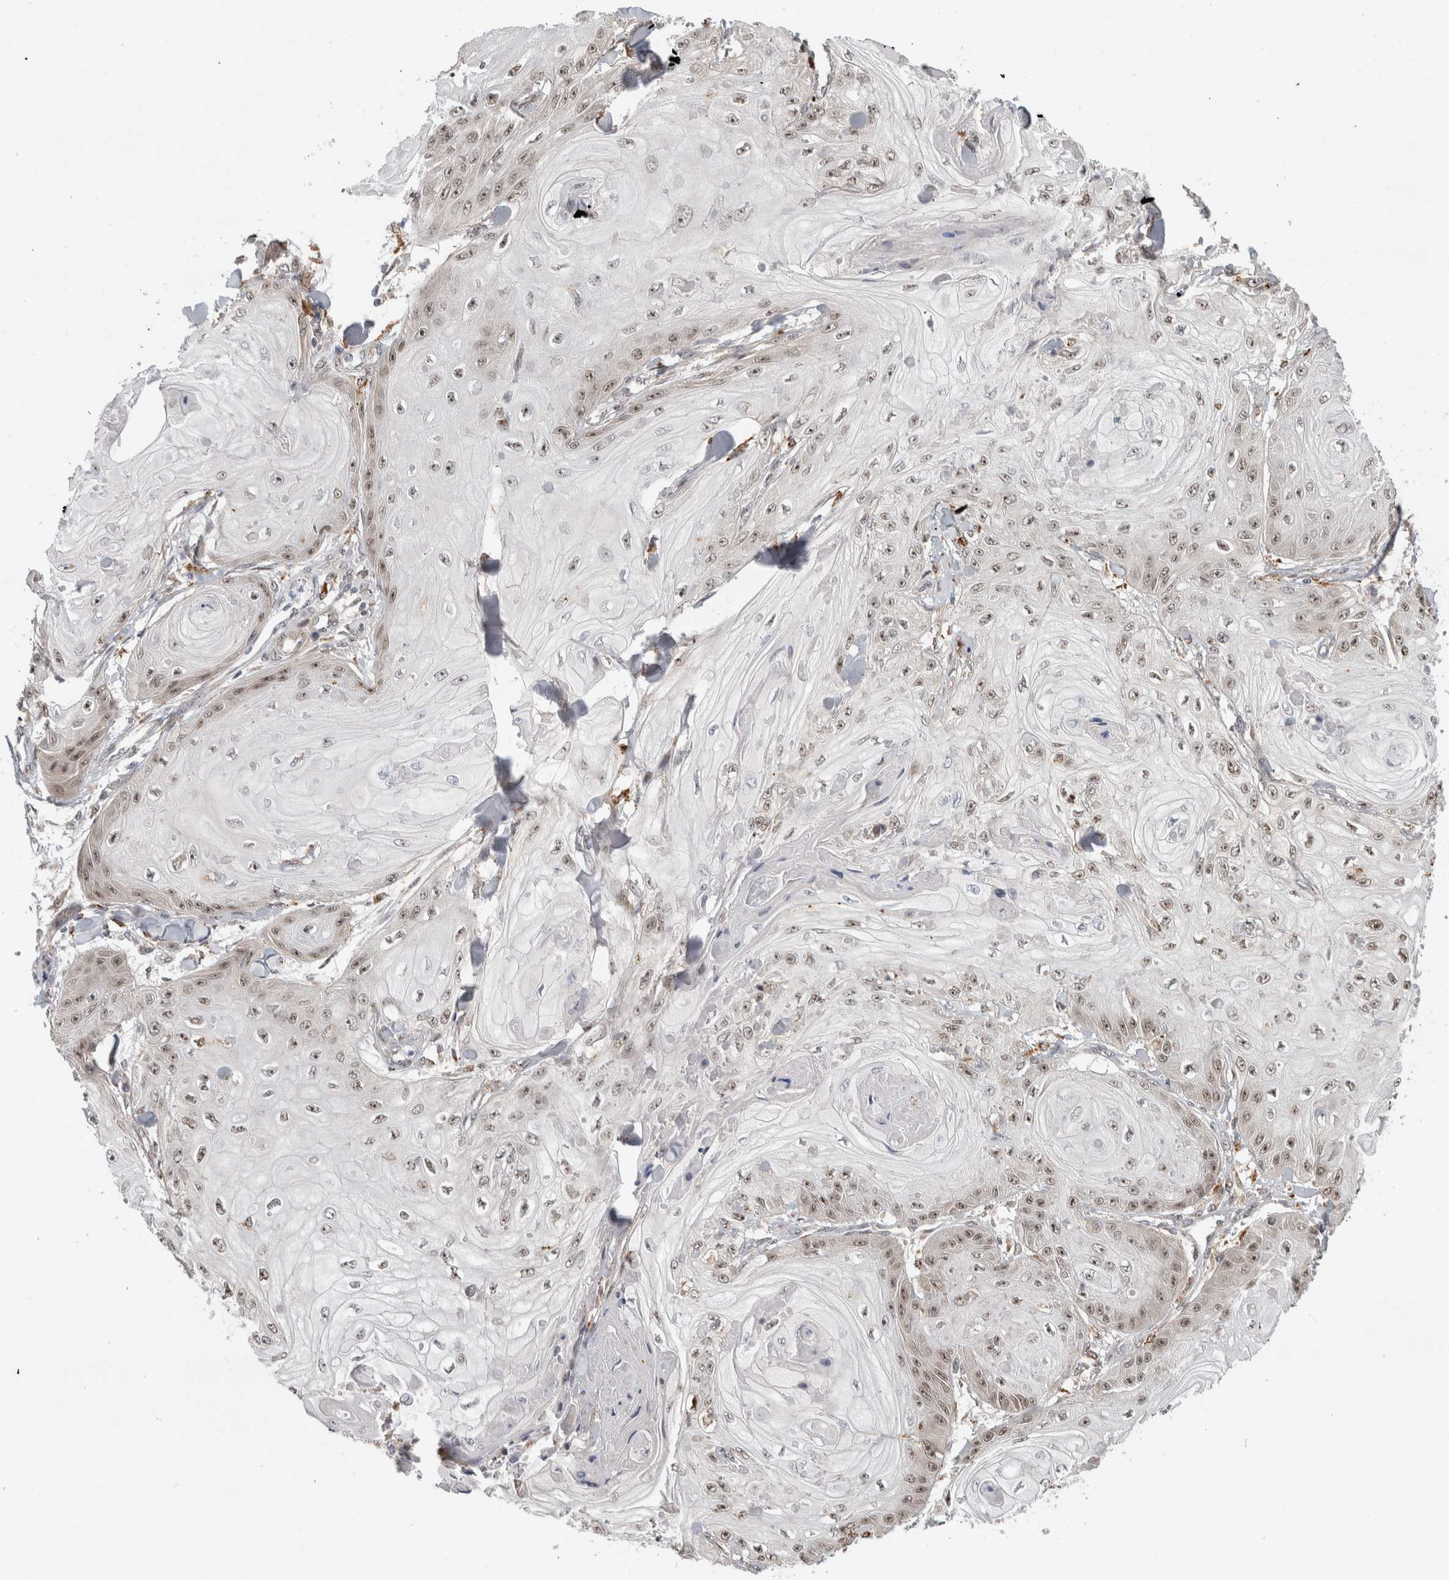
{"staining": {"intensity": "weak", "quantity": ">75%", "location": "nuclear"}, "tissue": "skin cancer", "cell_type": "Tumor cells", "image_type": "cancer", "snomed": [{"axis": "morphology", "description": "Squamous cell carcinoma, NOS"}, {"axis": "topography", "description": "Skin"}], "caption": "Human squamous cell carcinoma (skin) stained with a brown dye exhibits weak nuclear positive positivity in approximately >75% of tumor cells.", "gene": "NAB2", "patient": {"sex": "male", "age": 74}}